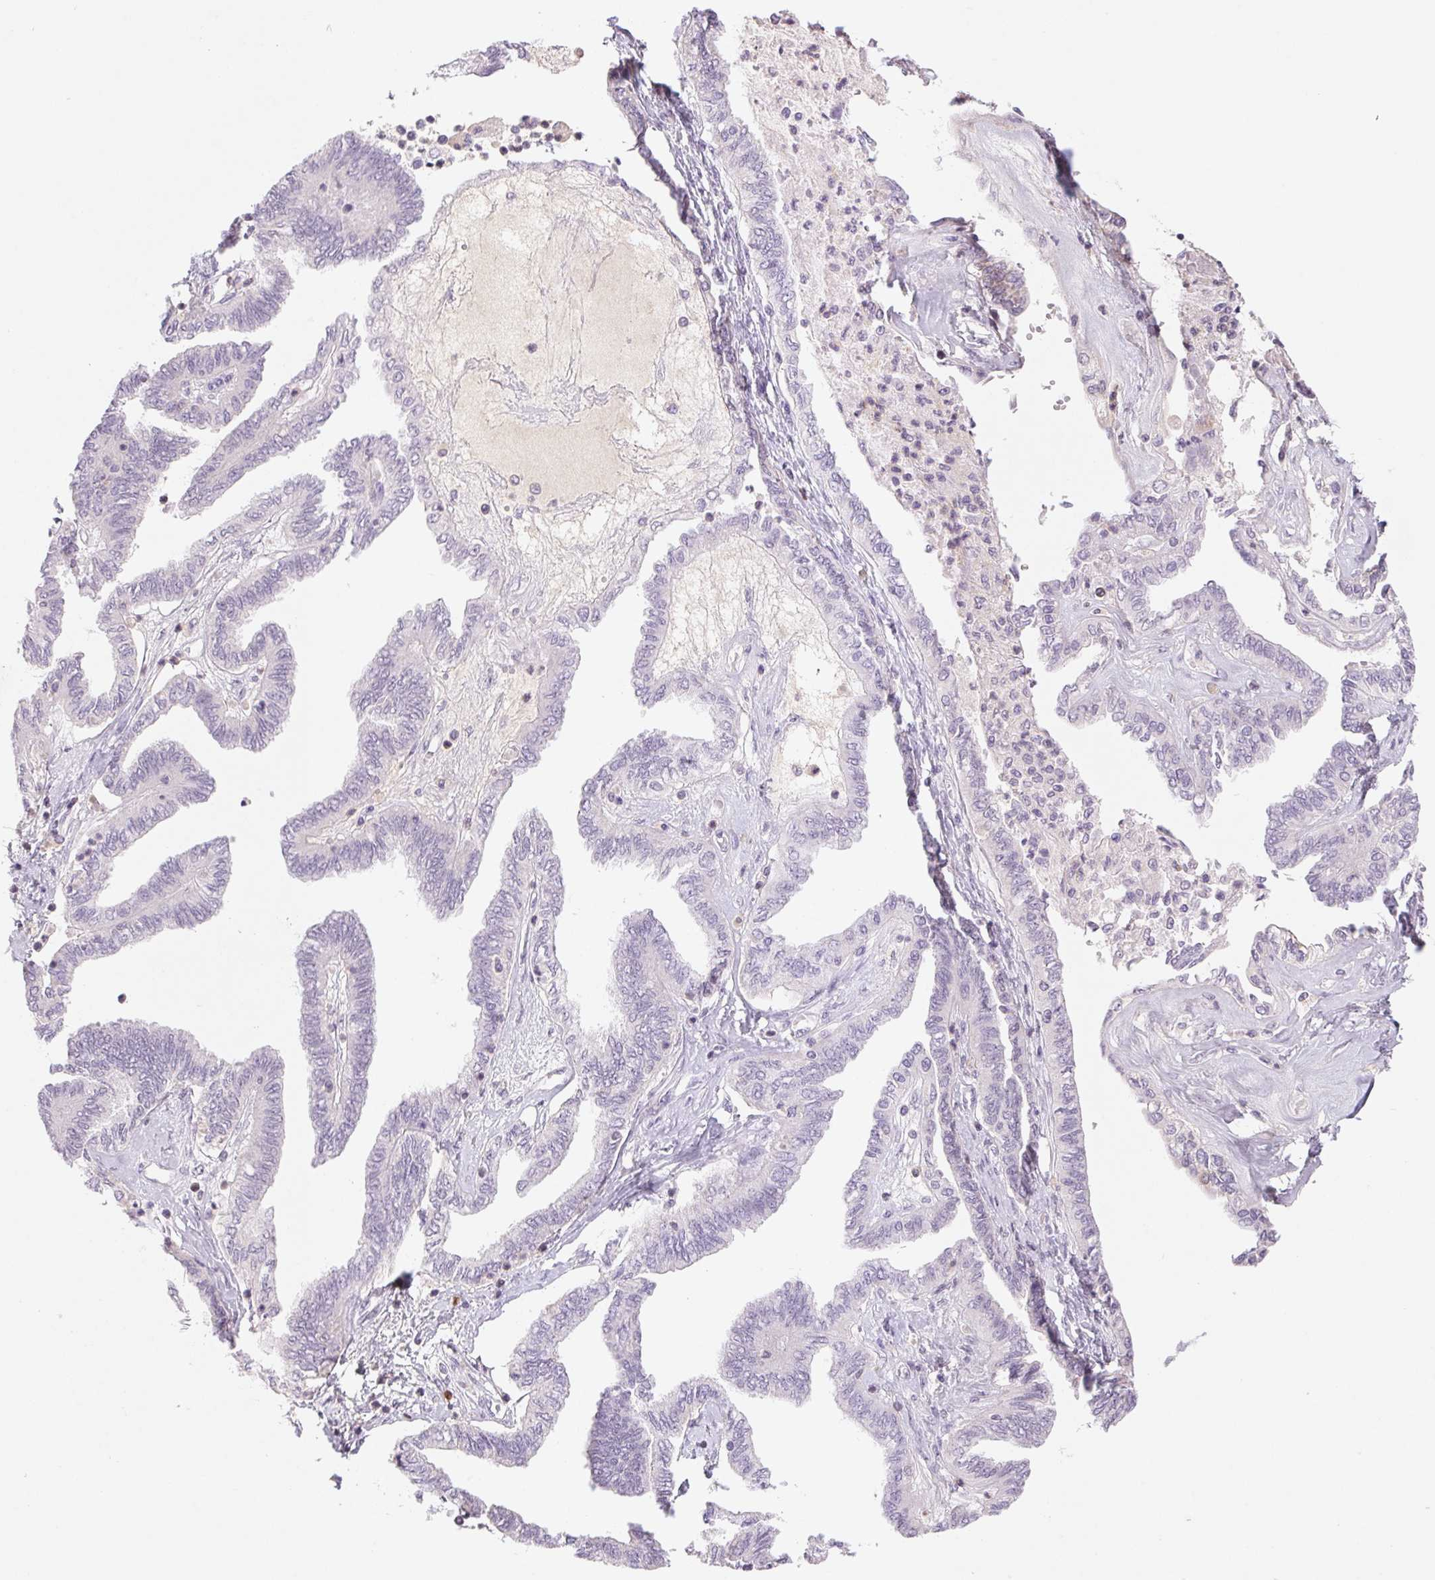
{"staining": {"intensity": "negative", "quantity": "none", "location": "none"}, "tissue": "ovarian cancer", "cell_type": "Tumor cells", "image_type": "cancer", "snomed": [{"axis": "morphology", "description": "Carcinoma, endometroid"}, {"axis": "topography", "description": "Ovary"}], "caption": "Tumor cells show no significant protein positivity in ovarian cancer (endometroid carcinoma).", "gene": "KIF26A", "patient": {"sex": "female", "age": 70}}